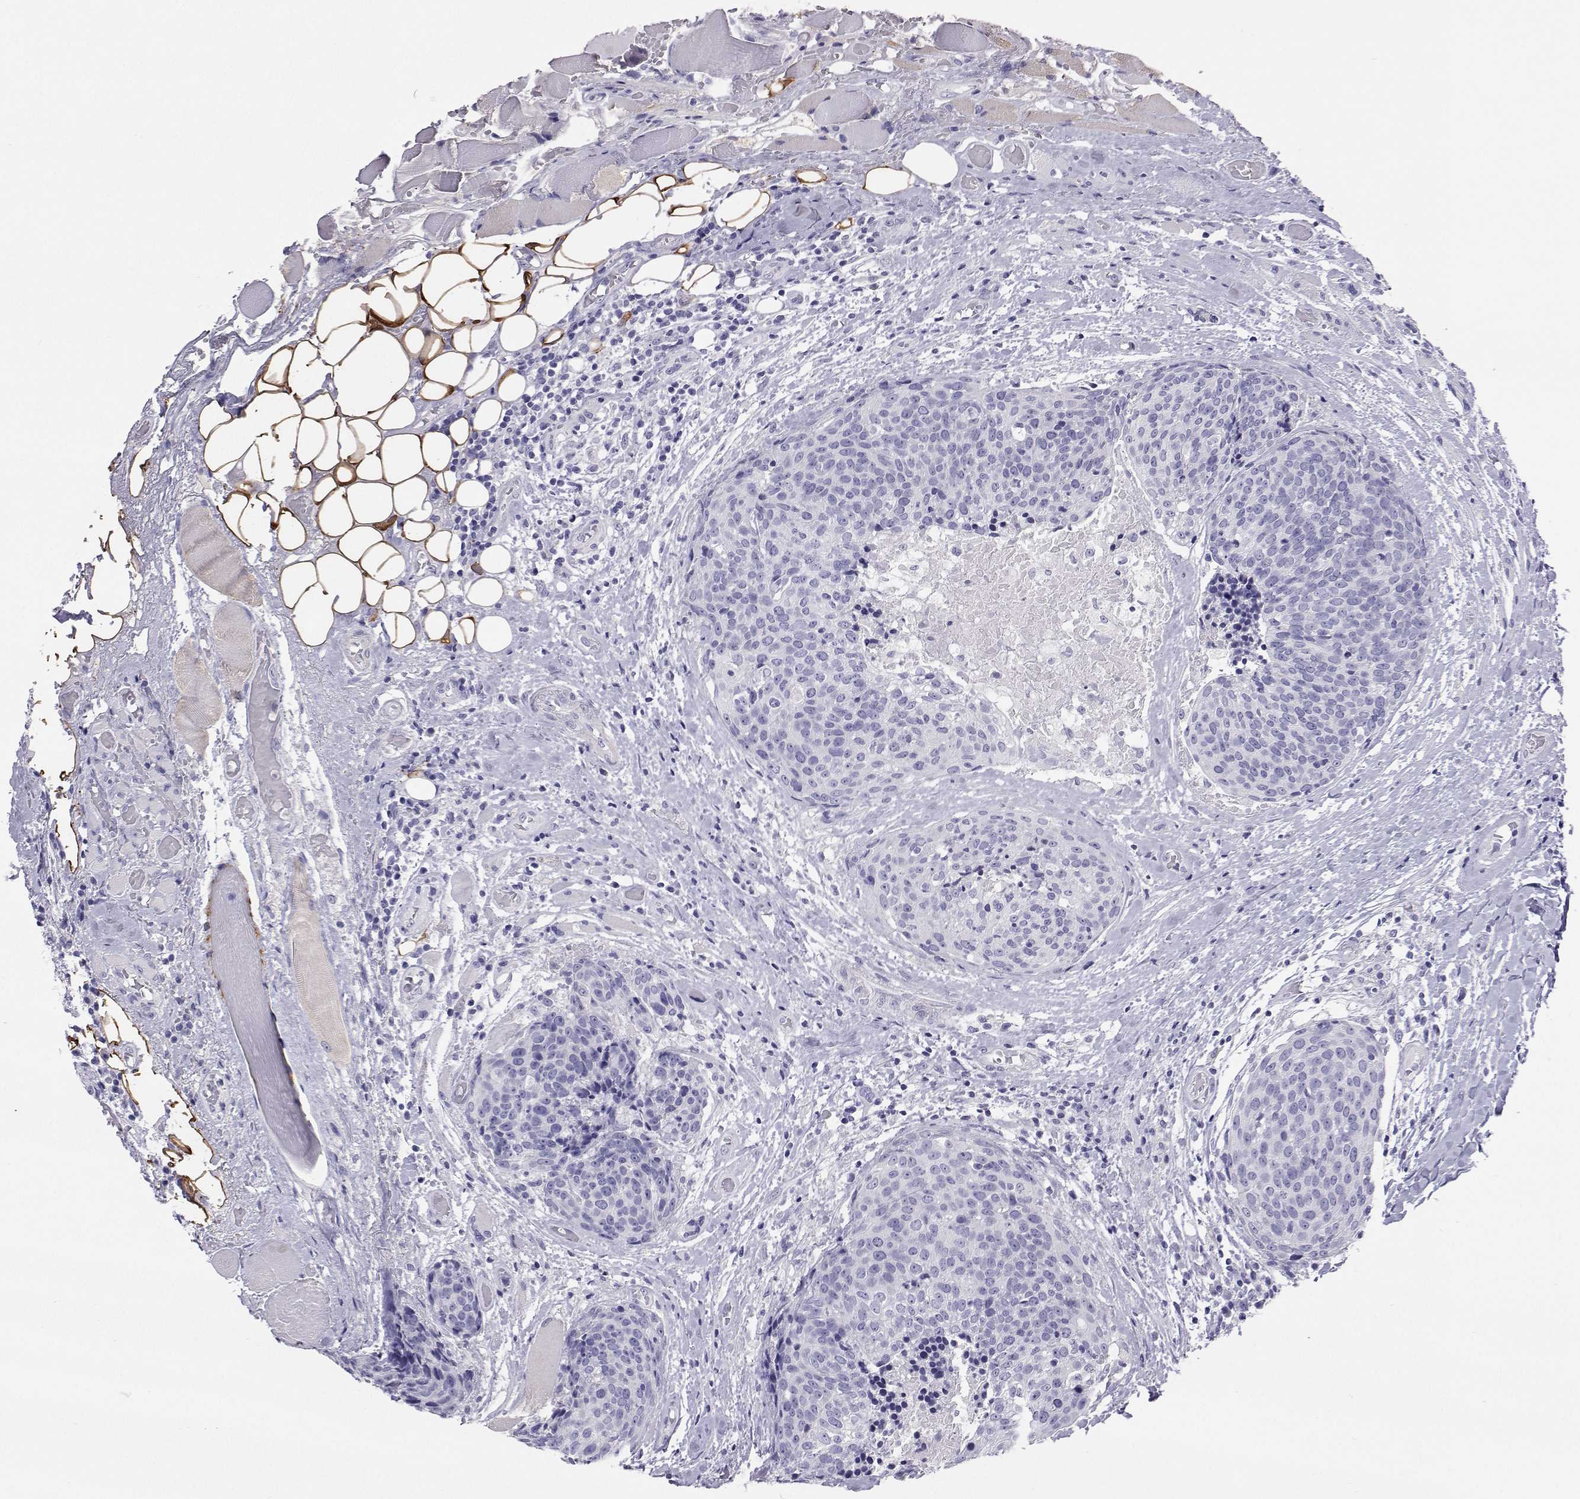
{"staining": {"intensity": "negative", "quantity": "none", "location": "none"}, "tissue": "head and neck cancer", "cell_type": "Tumor cells", "image_type": "cancer", "snomed": [{"axis": "morphology", "description": "Squamous cell carcinoma, NOS"}, {"axis": "topography", "description": "Oral tissue"}, {"axis": "topography", "description": "Head-Neck"}], "caption": "There is no significant positivity in tumor cells of head and neck cancer (squamous cell carcinoma).", "gene": "PLIN4", "patient": {"sex": "male", "age": 64}}